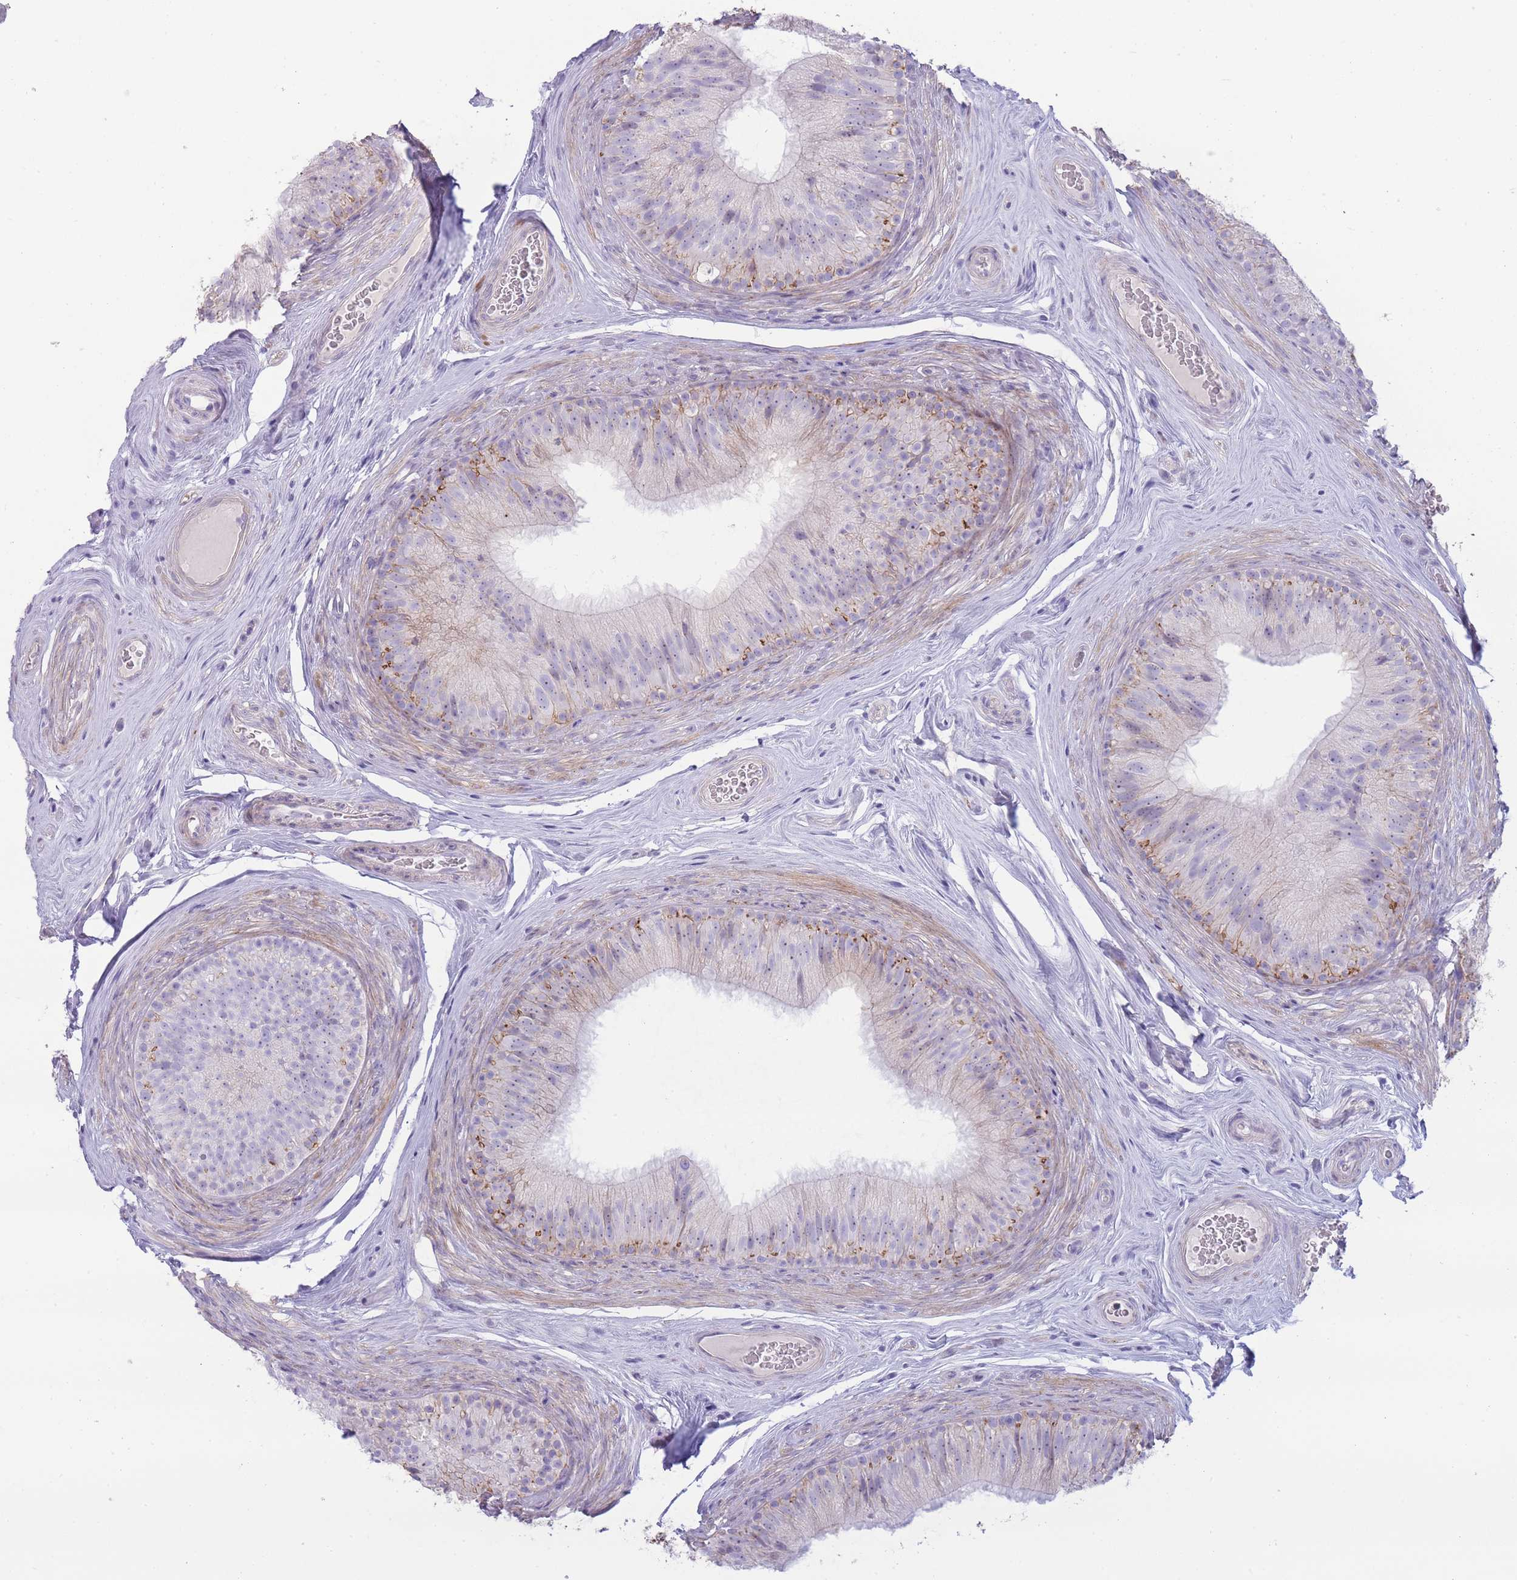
{"staining": {"intensity": "moderate", "quantity": "25%-75%", "location": "cytoplasmic/membranous"}, "tissue": "epididymis", "cell_type": "Glandular cells", "image_type": "normal", "snomed": [{"axis": "morphology", "description": "Normal tissue, NOS"}, {"axis": "topography", "description": "Epididymis"}], "caption": "High-power microscopy captured an immunohistochemistry image of unremarkable epididymis, revealing moderate cytoplasmic/membranous staining in about 25%-75% of glandular cells. (DAB (3,3'-diaminobenzidine) IHC, brown staining for protein, blue staining for nuclei).", "gene": "UTP14A", "patient": {"sex": "male", "age": 34}}